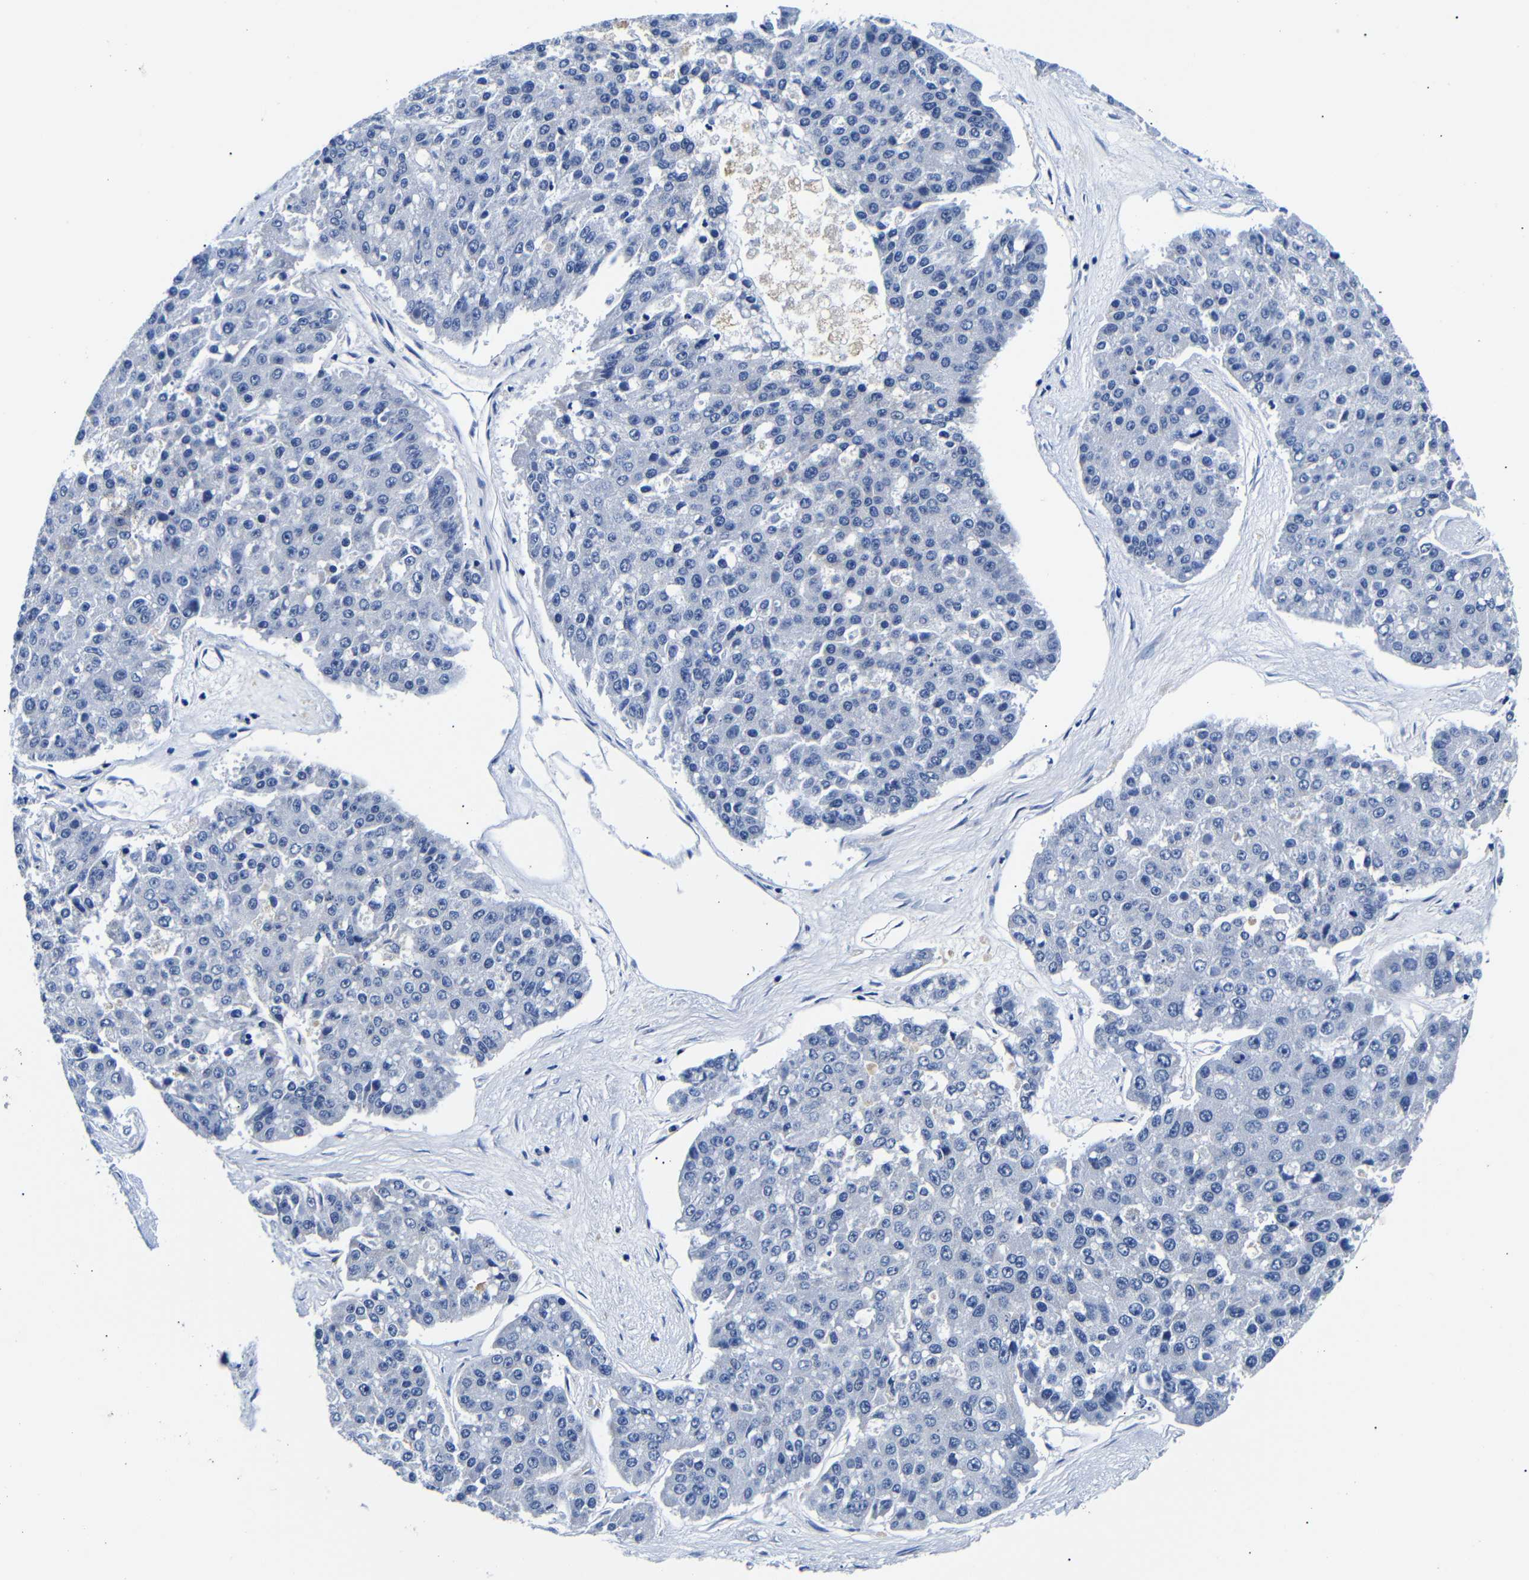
{"staining": {"intensity": "negative", "quantity": "none", "location": "none"}, "tissue": "pancreatic cancer", "cell_type": "Tumor cells", "image_type": "cancer", "snomed": [{"axis": "morphology", "description": "Adenocarcinoma, NOS"}, {"axis": "topography", "description": "Pancreas"}], "caption": "This is an IHC micrograph of pancreatic adenocarcinoma. There is no staining in tumor cells.", "gene": "GAP43", "patient": {"sex": "male", "age": 50}}